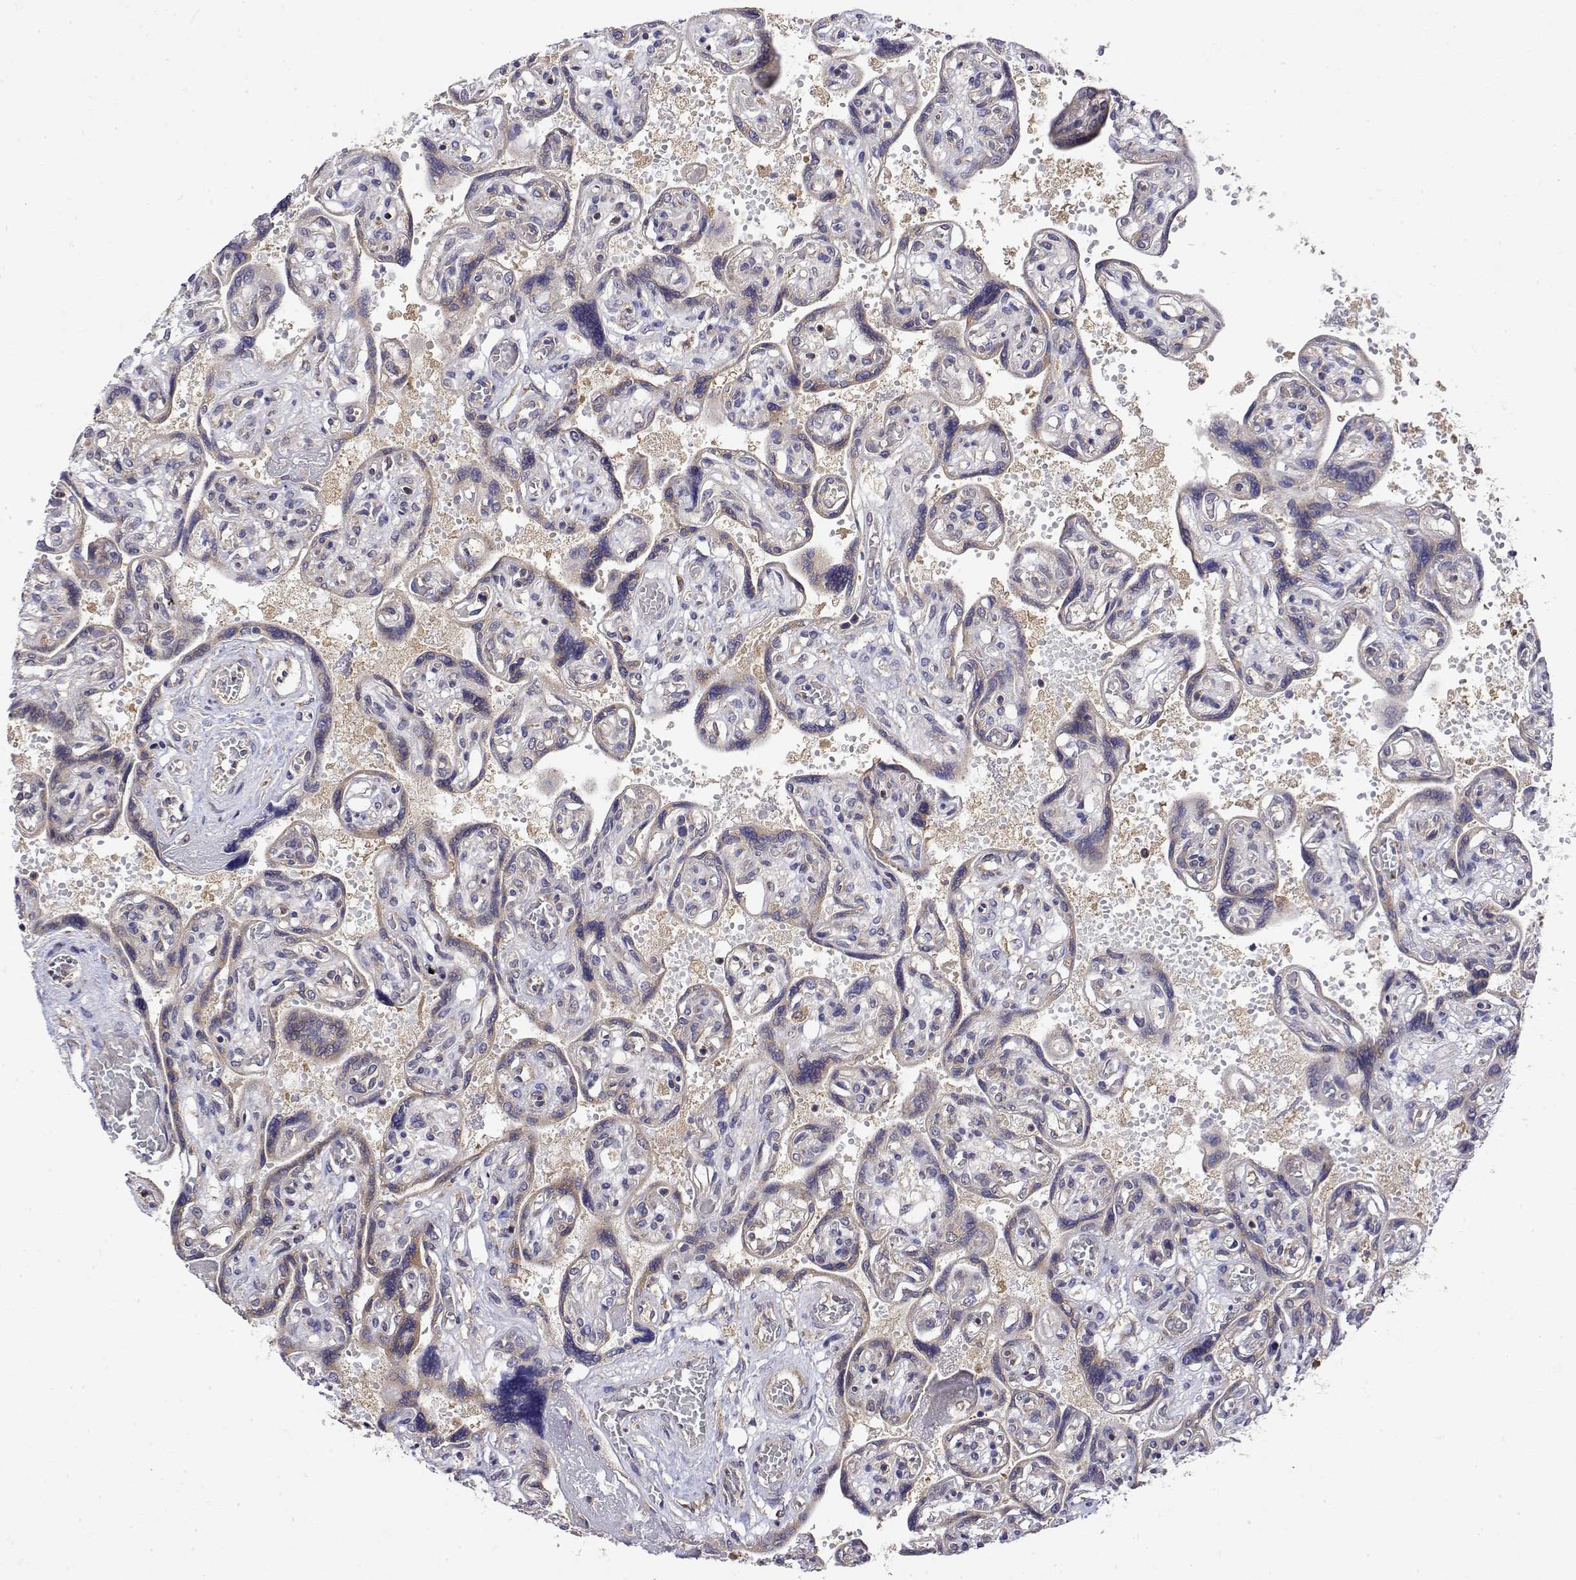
{"staining": {"intensity": "weak", "quantity": ">75%", "location": "cytoplasmic/membranous"}, "tissue": "placenta", "cell_type": "Decidual cells", "image_type": "normal", "snomed": [{"axis": "morphology", "description": "Normal tissue, NOS"}, {"axis": "topography", "description": "Placenta"}], "caption": "Immunohistochemistry of unremarkable placenta reveals low levels of weak cytoplasmic/membranous expression in about >75% of decidual cells. The protein of interest is stained brown, and the nuclei are stained in blue (DAB IHC with brightfield microscopy, high magnification).", "gene": "EEF1G", "patient": {"sex": "female", "age": 32}}